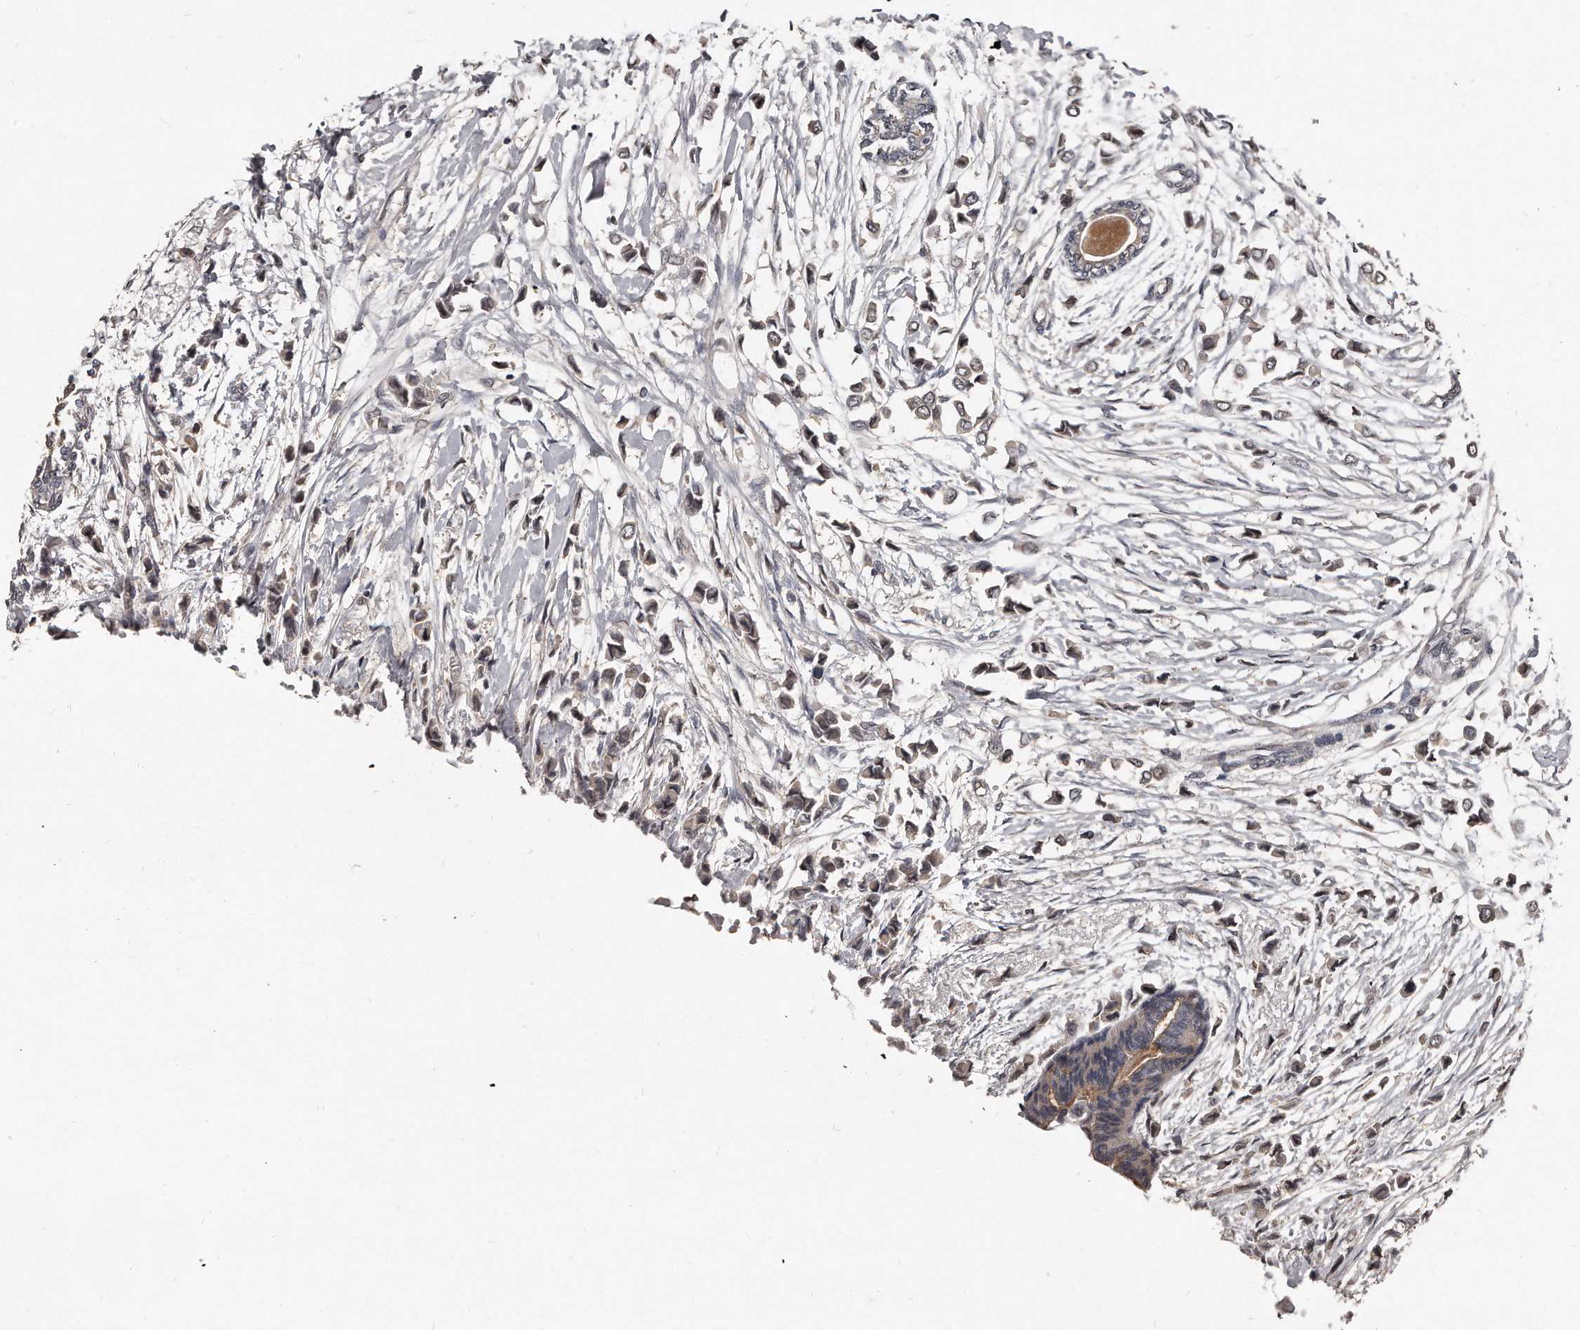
{"staining": {"intensity": "weak", "quantity": "<25%", "location": "cytoplasmic/membranous"}, "tissue": "breast cancer", "cell_type": "Tumor cells", "image_type": "cancer", "snomed": [{"axis": "morphology", "description": "Lobular carcinoma"}, {"axis": "topography", "description": "Breast"}], "caption": "The immunohistochemistry micrograph has no significant positivity in tumor cells of breast cancer tissue. Brightfield microscopy of immunohistochemistry (IHC) stained with DAB (brown) and hematoxylin (blue), captured at high magnification.", "gene": "GRB10", "patient": {"sex": "female", "age": 51}}